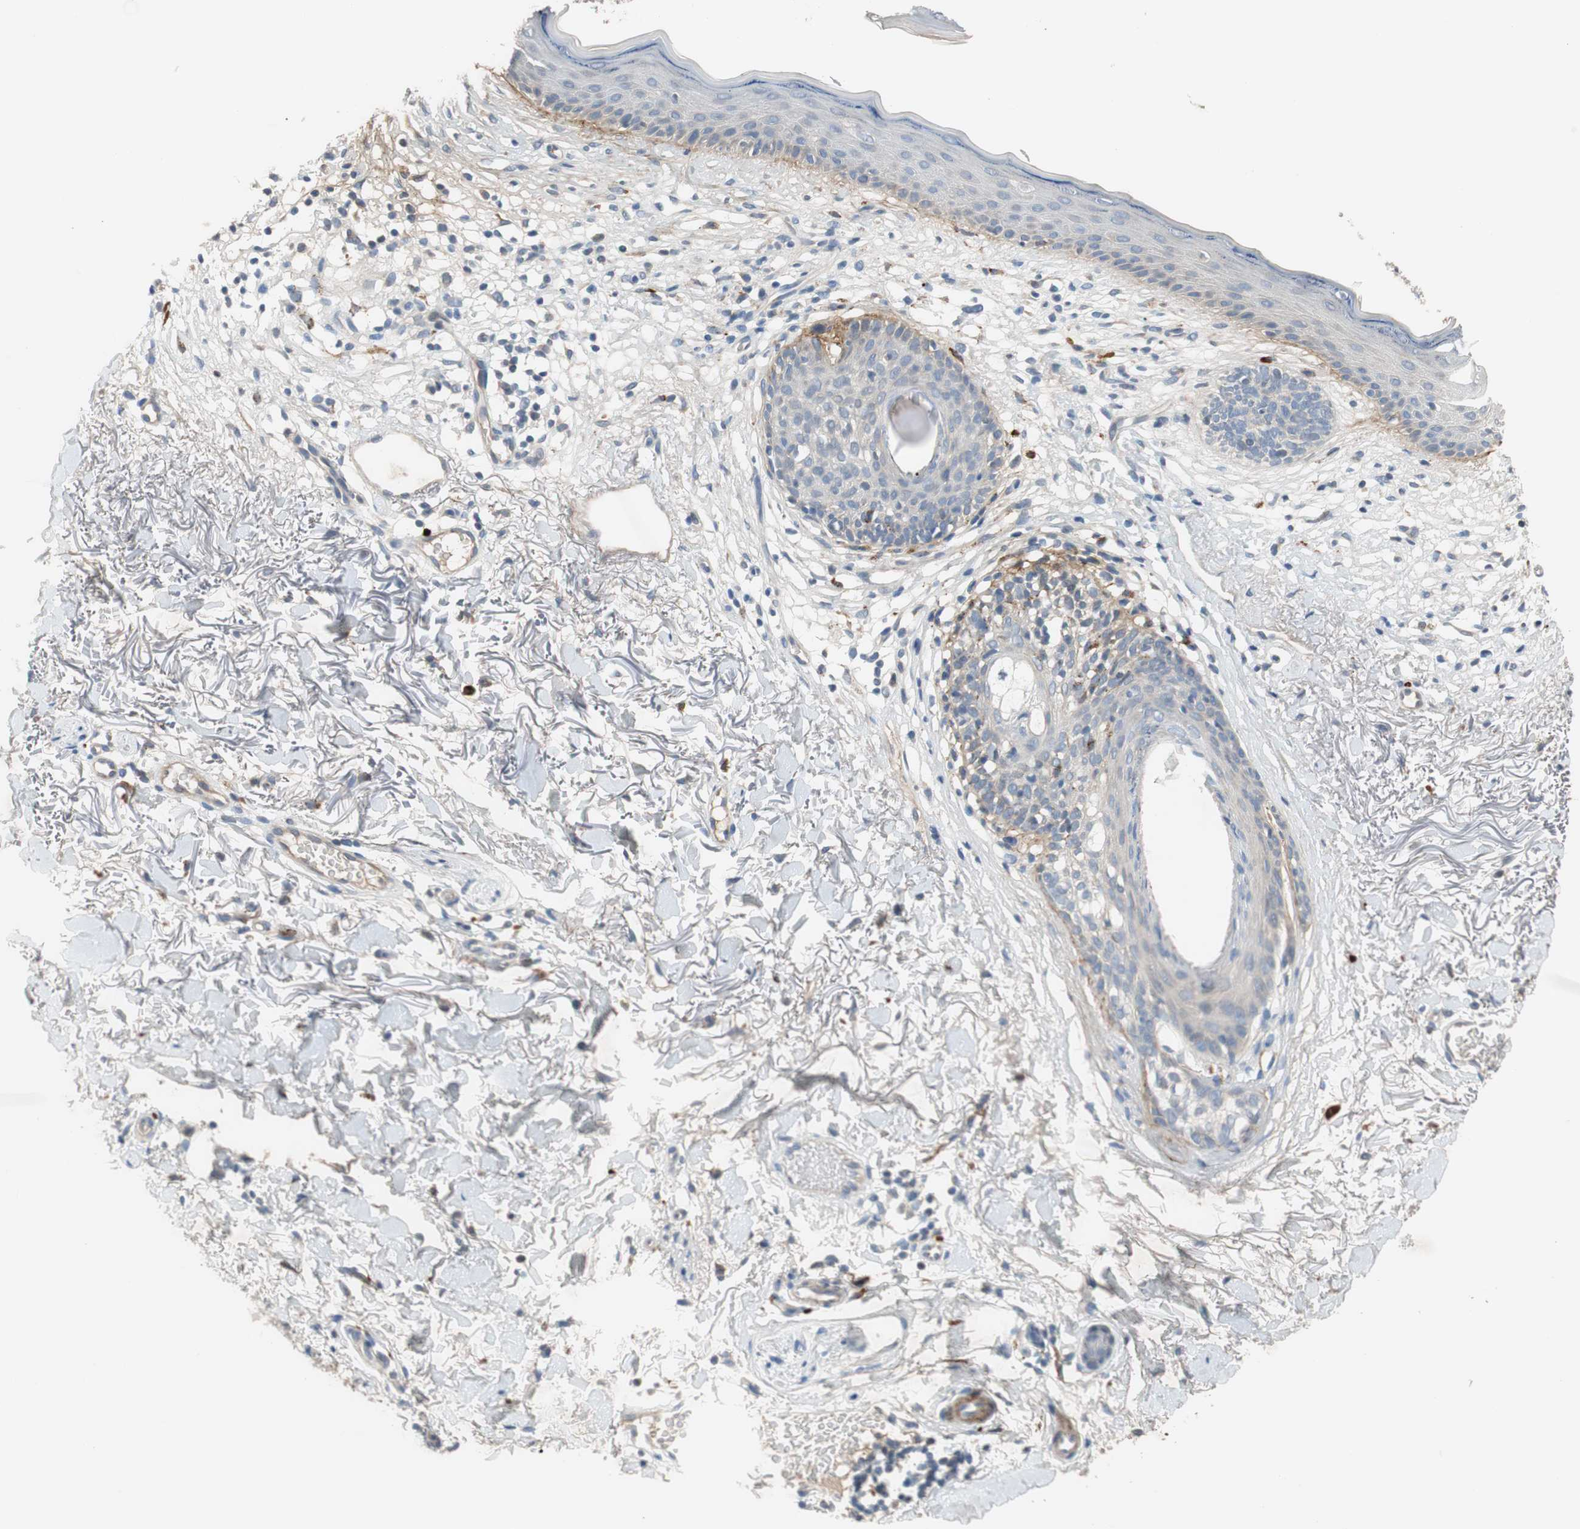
{"staining": {"intensity": "negative", "quantity": "none", "location": "none"}, "tissue": "skin cancer", "cell_type": "Tumor cells", "image_type": "cancer", "snomed": [{"axis": "morphology", "description": "Basal cell carcinoma"}, {"axis": "topography", "description": "Skin"}], "caption": "A photomicrograph of skin cancer (basal cell carcinoma) stained for a protein shows no brown staining in tumor cells.", "gene": "COL12A1", "patient": {"sex": "female", "age": 70}}